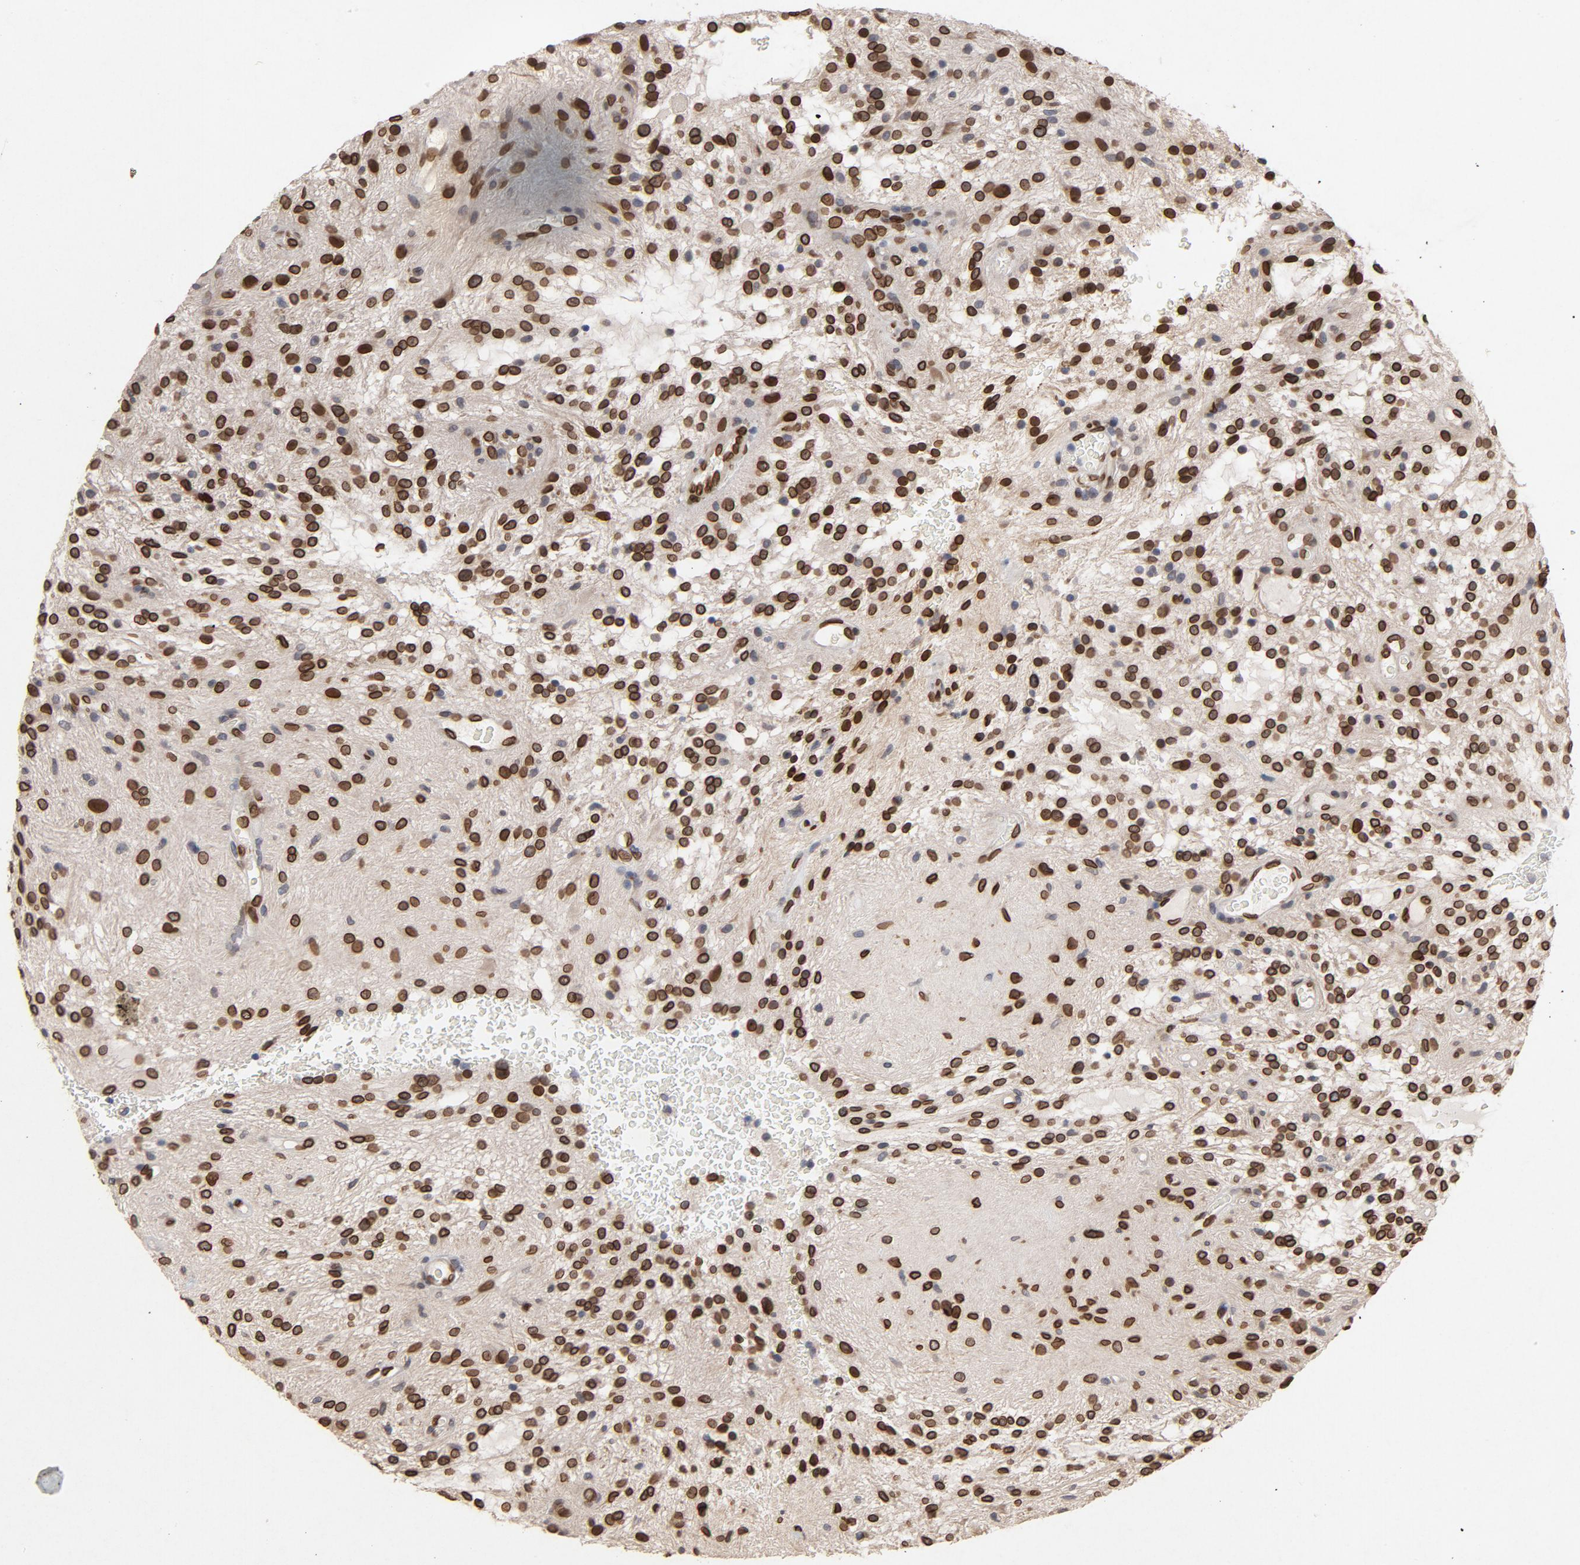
{"staining": {"intensity": "strong", "quantity": ">75%", "location": "cytoplasmic/membranous,nuclear"}, "tissue": "glioma", "cell_type": "Tumor cells", "image_type": "cancer", "snomed": [{"axis": "morphology", "description": "Glioma, malignant, NOS"}, {"axis": "topography", "description": "Cerebellum"}], "caption": "Glioma stained with a protein marker exhibits strong staining in tumor cells.", "gene": "LMNA", "patient": {"sex": "female", "age": 10}}